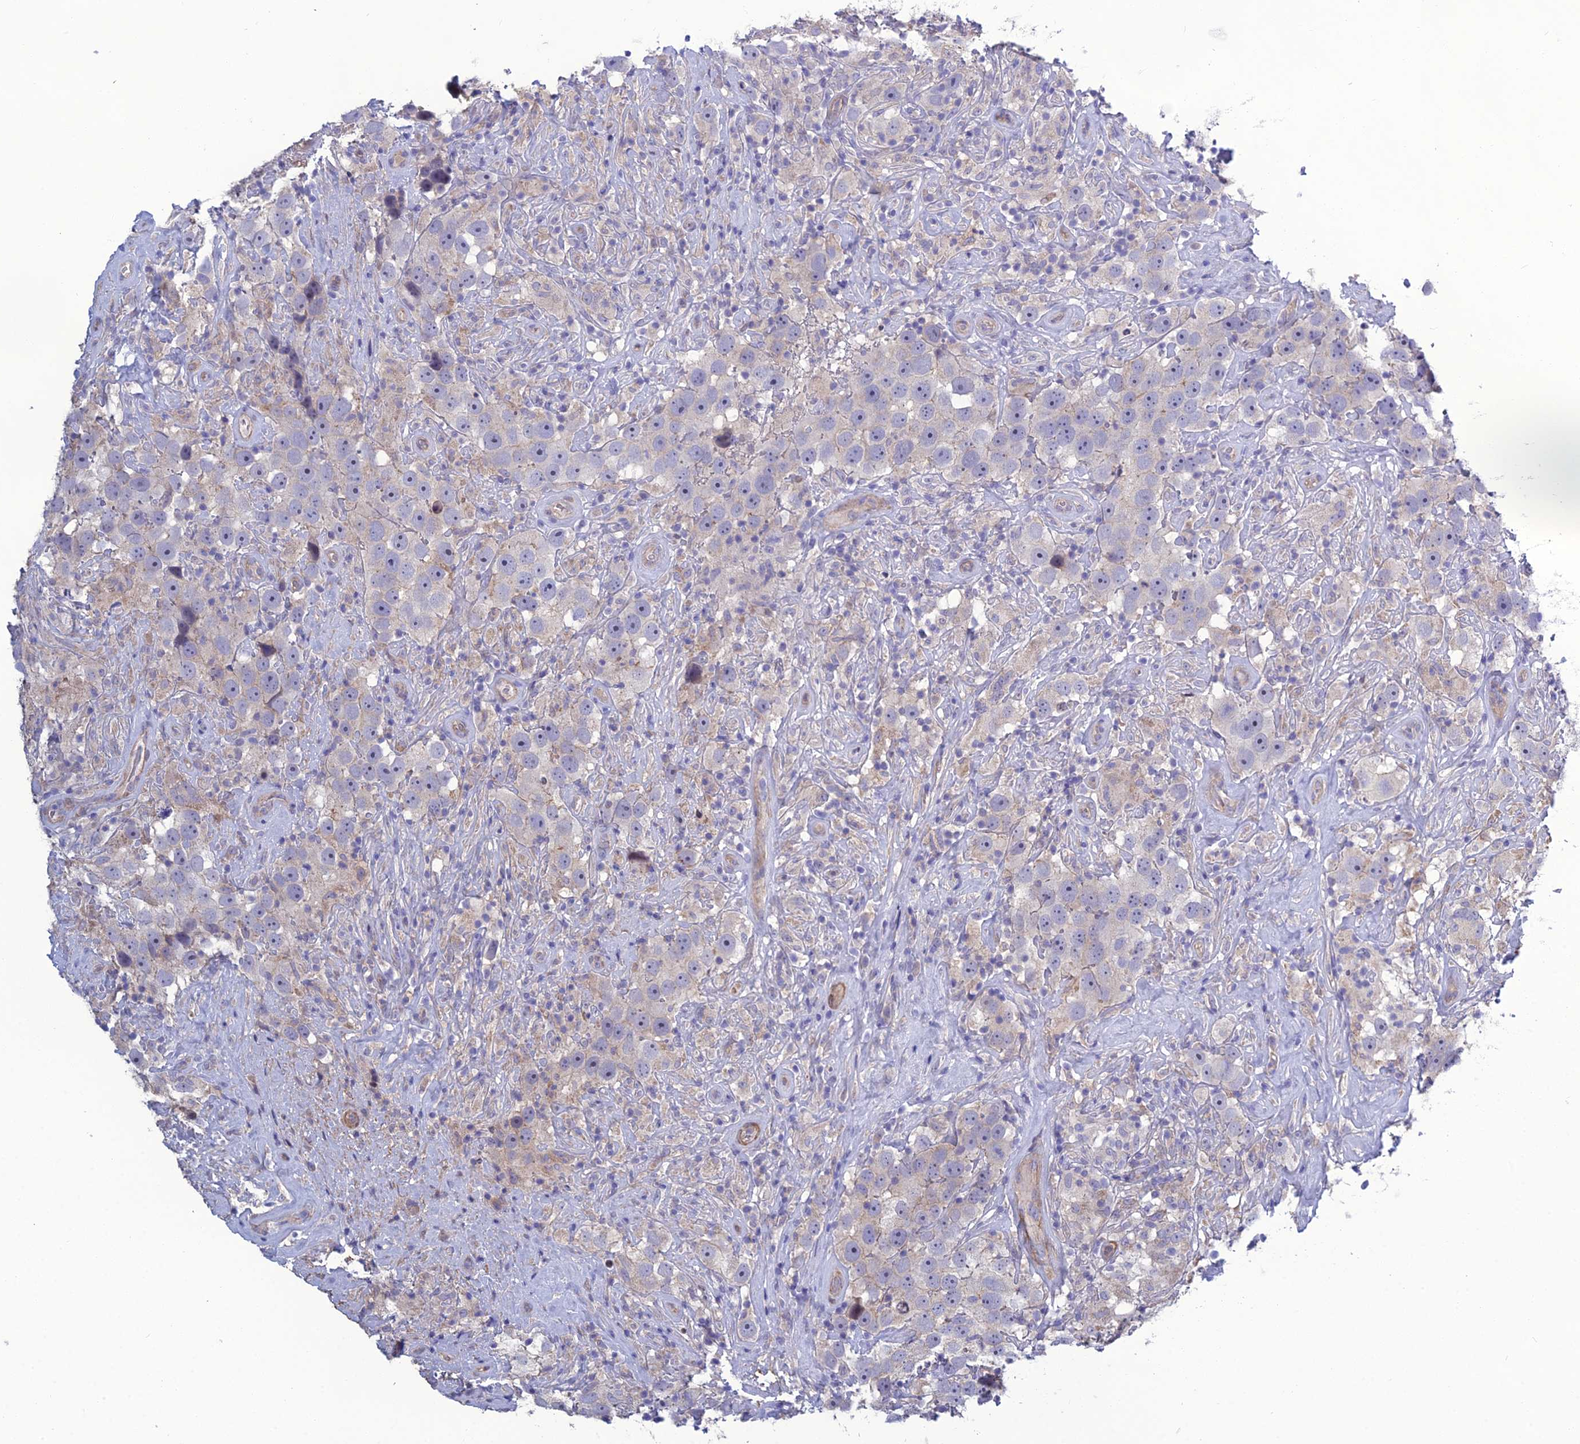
{"staining": {"intensity": "weak", "quantity": "<25%", "location": "cytoplasmic/membranous"}, "tissue": "testis cancer", "cell_type": "Tumor cells", "image_type": "cancer", "snomed": [{"axis": "morphology", "description": "Seminoma, NOS"}, {"axis": "topography", "description": "Testis"}], "caption": "A photomicrograph of human testis cancer (seminoma) is negative for staining in tumor cells.", "gene": "LZTS2", "patient": {"sex": "male", "age": 49}}